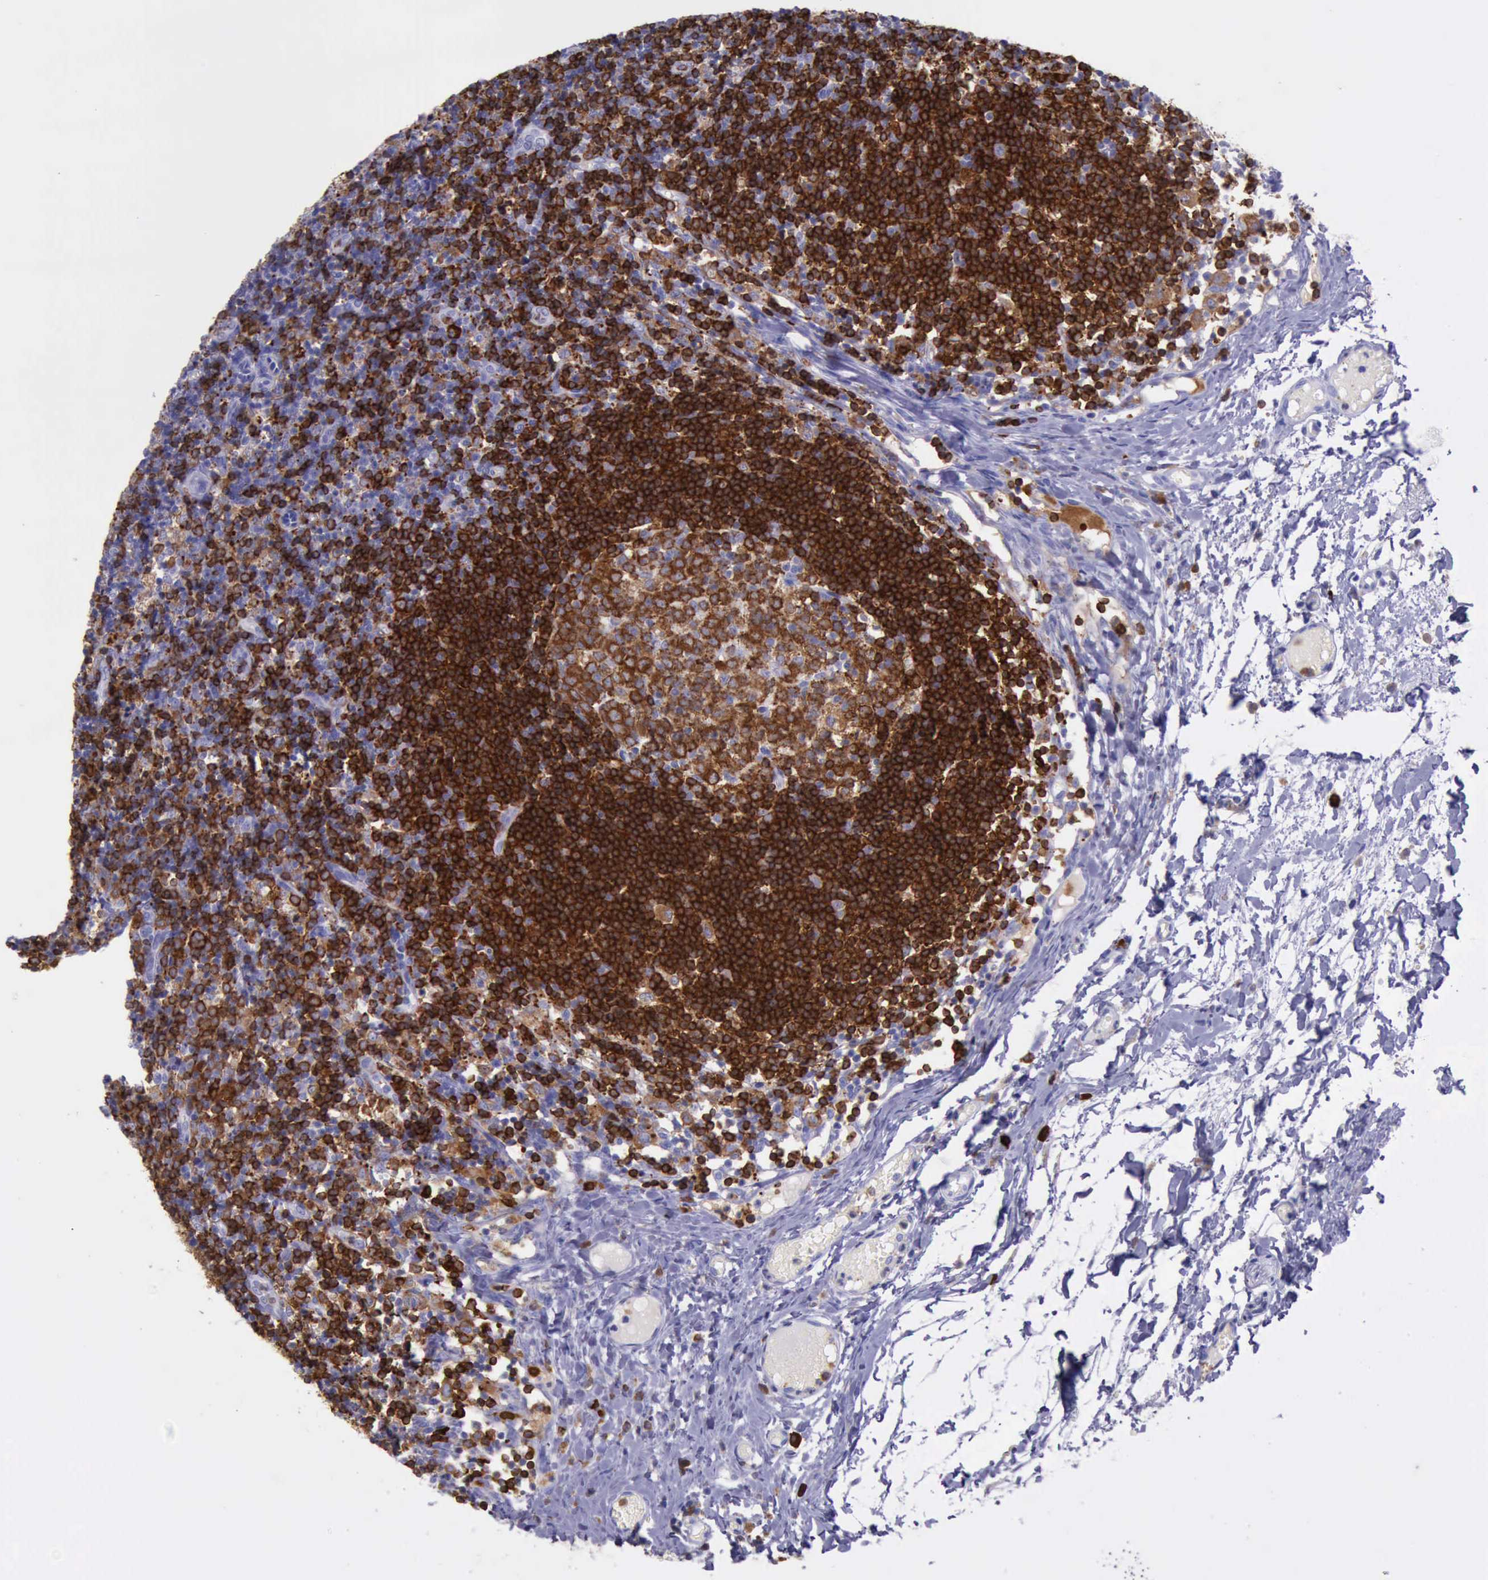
{"staining": {"intensity": "moderate", "quantity": ">75%", "location": "cytoplasmic/membranous"}, "tissue": "lymph node", "cell_type": "Germinal center cells", "image_type": "normal", "snomed": [{"axis": "morphology", "description": "Normal tissue, NOS"}, {"axis": "morphology", "description": "Inflammation, NOS"}, {"axis": "topography", "description": "Lymph node"}, {"axis": "topography", "description": "Salivary gland"}], "caption": "This photomicrograph reveals IHC staining of benign lymph node, with medium moderate cytoplasmic/membranous expression in approximately >75% of germinal center cells.", "gene": "BTK", "patient": {"sex": "male", "age": 3}}